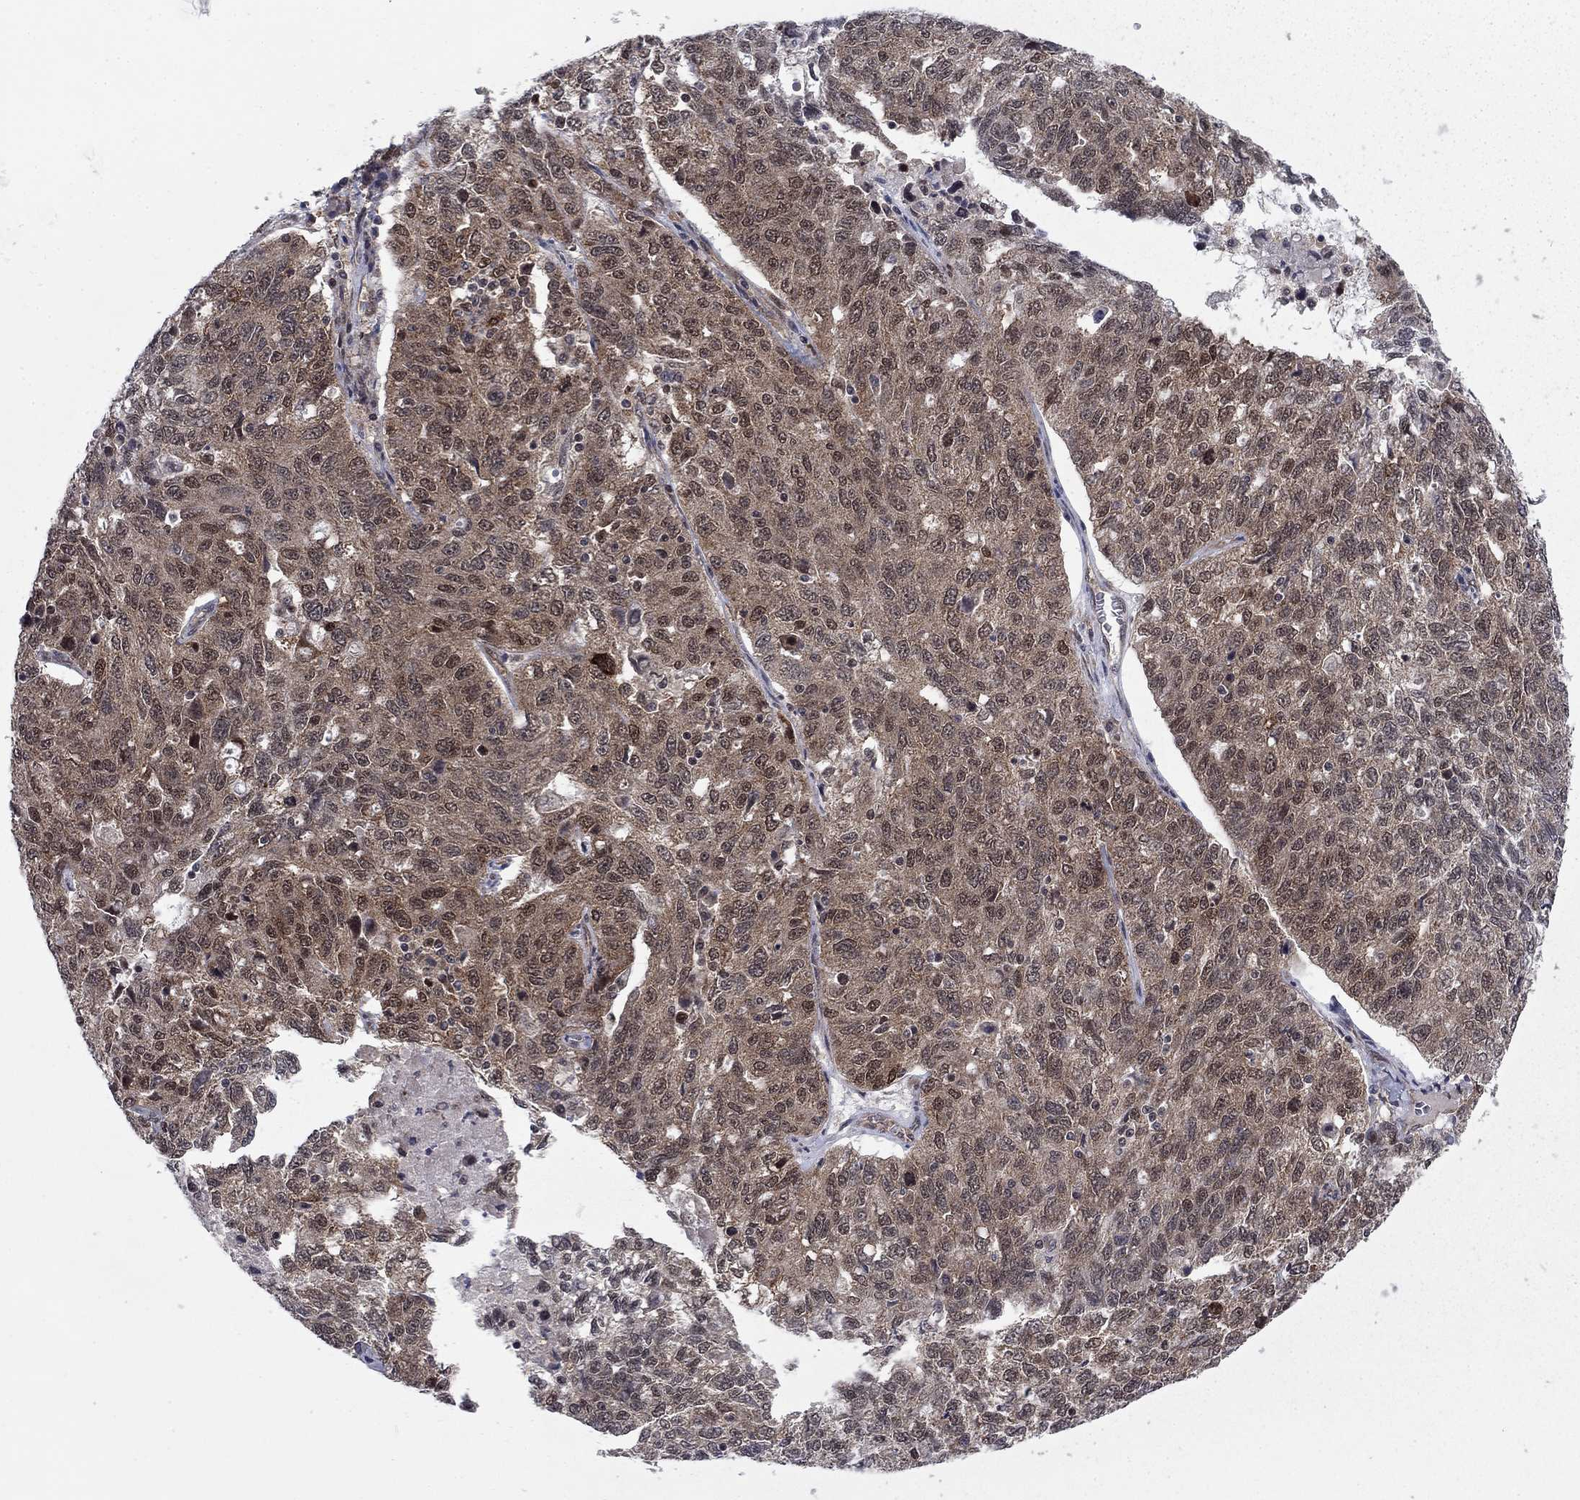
{"staining": {"intensity": "weak", "quantity": ">75%", "location": "cytoplasmic/membranous"}, "tissue": "ovarian cancer", "cell_type": "Tumor cells", "image_type": "cancer", "snomed": [{"axis": "morphology", "description": "Cystadenocarcinoma, serous, NOS"}, {"axis": "topography", "description": "Ovary"}], "caption": "Immunohistochemistry micrograph of ovarian cancer stained for a protein (brown), which demonstrates low levels of weak cytoplasmic/membranous staining in about >75% of tumor cells.", "gene": "DNAJA1", "patient": {"sex": "female", "age": 71}}